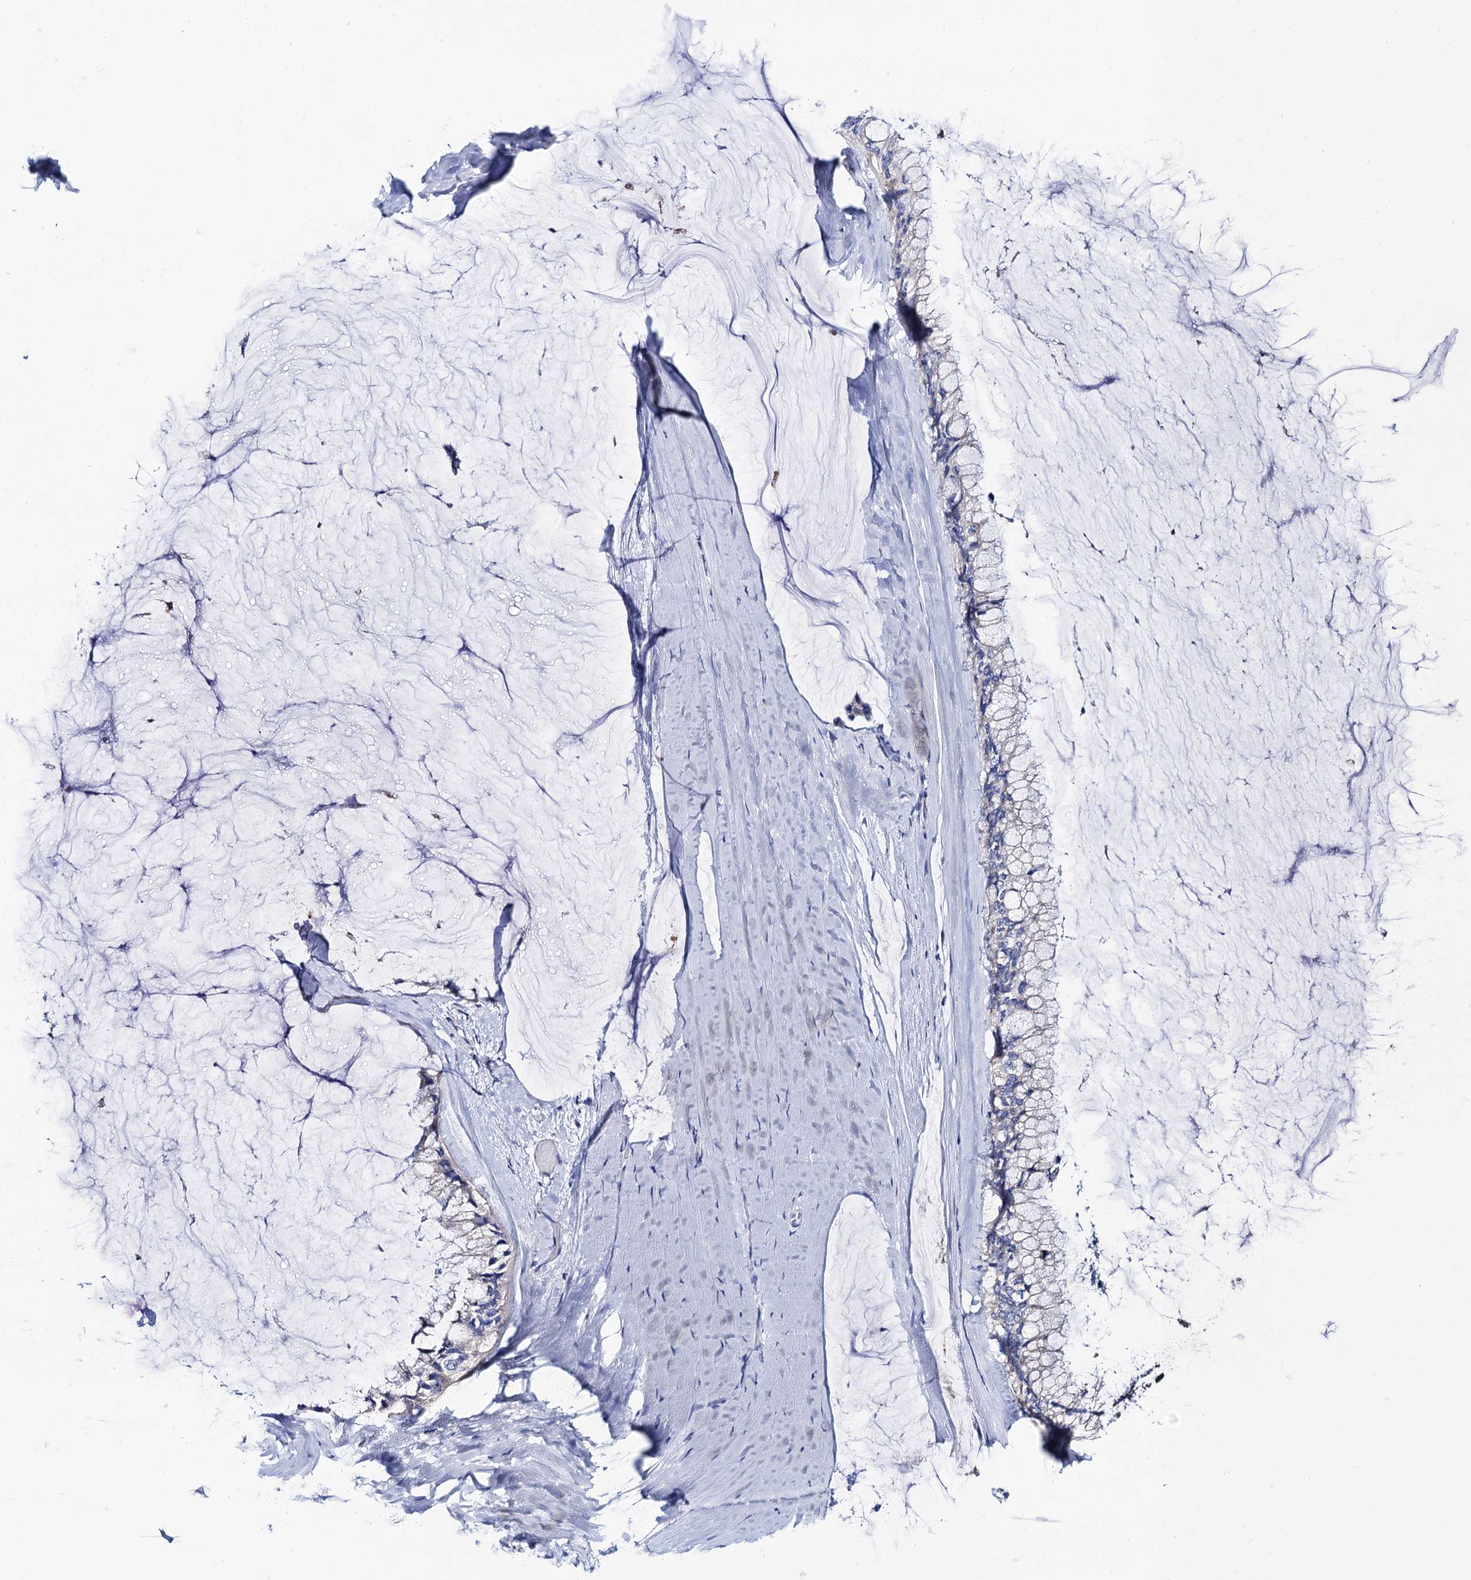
{"staining": {"intensity": "negative", "quantity": "none", "location": "none"}, "tissue": "ovarian cancer", "cell_type": "Tumor cells", "image_type": "cancer", "snomed": [{"axis": "morphology", "description": "Cystadenocarcinoma, mucinous, NOS"}, {"axis": "topography", "description": "Ovary"}], "caption": "Protein analysis of ovarian cancer demonstrates no significant positivity in tumor cells.", "gene": "ACADSB", "patient": {"sex": "female", "age": 39}}